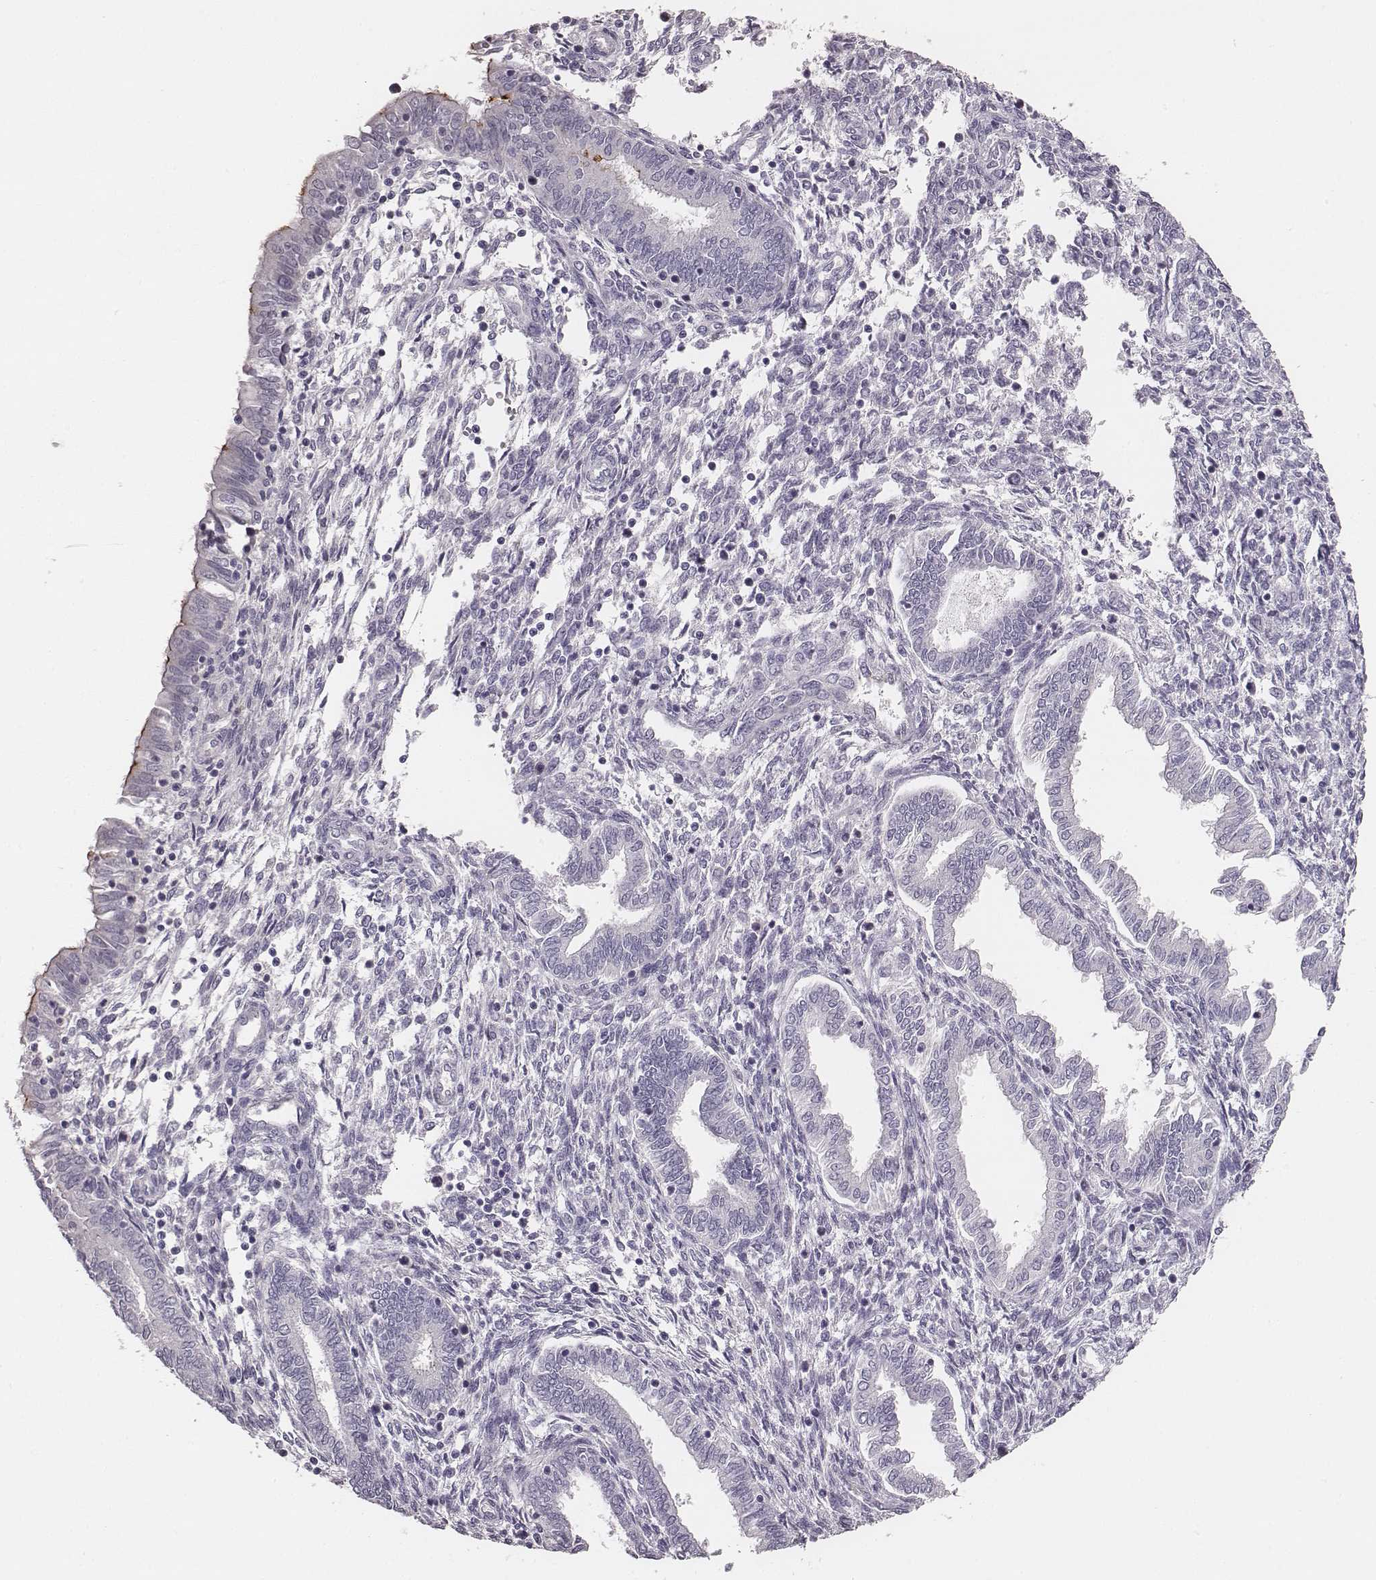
{"staining": {"intensity": "negative", "quantity": "none", "location": "none"}, "tissue": "endometrium", "cell_type": "Cells in endometrial stroma", "image_type": "normal", "snomed": [{"axis": "morphology", "description": "Normal tissue, NOS"}, {"axis": "topography", "description": "Endometrium"}], "caption": "This is a micrograph of IHC staining of benign endometrium, which shows no staining in cells in endometrial stroma.", "gene": "PBK", "patient": {"sex": "female", "age": 42}}